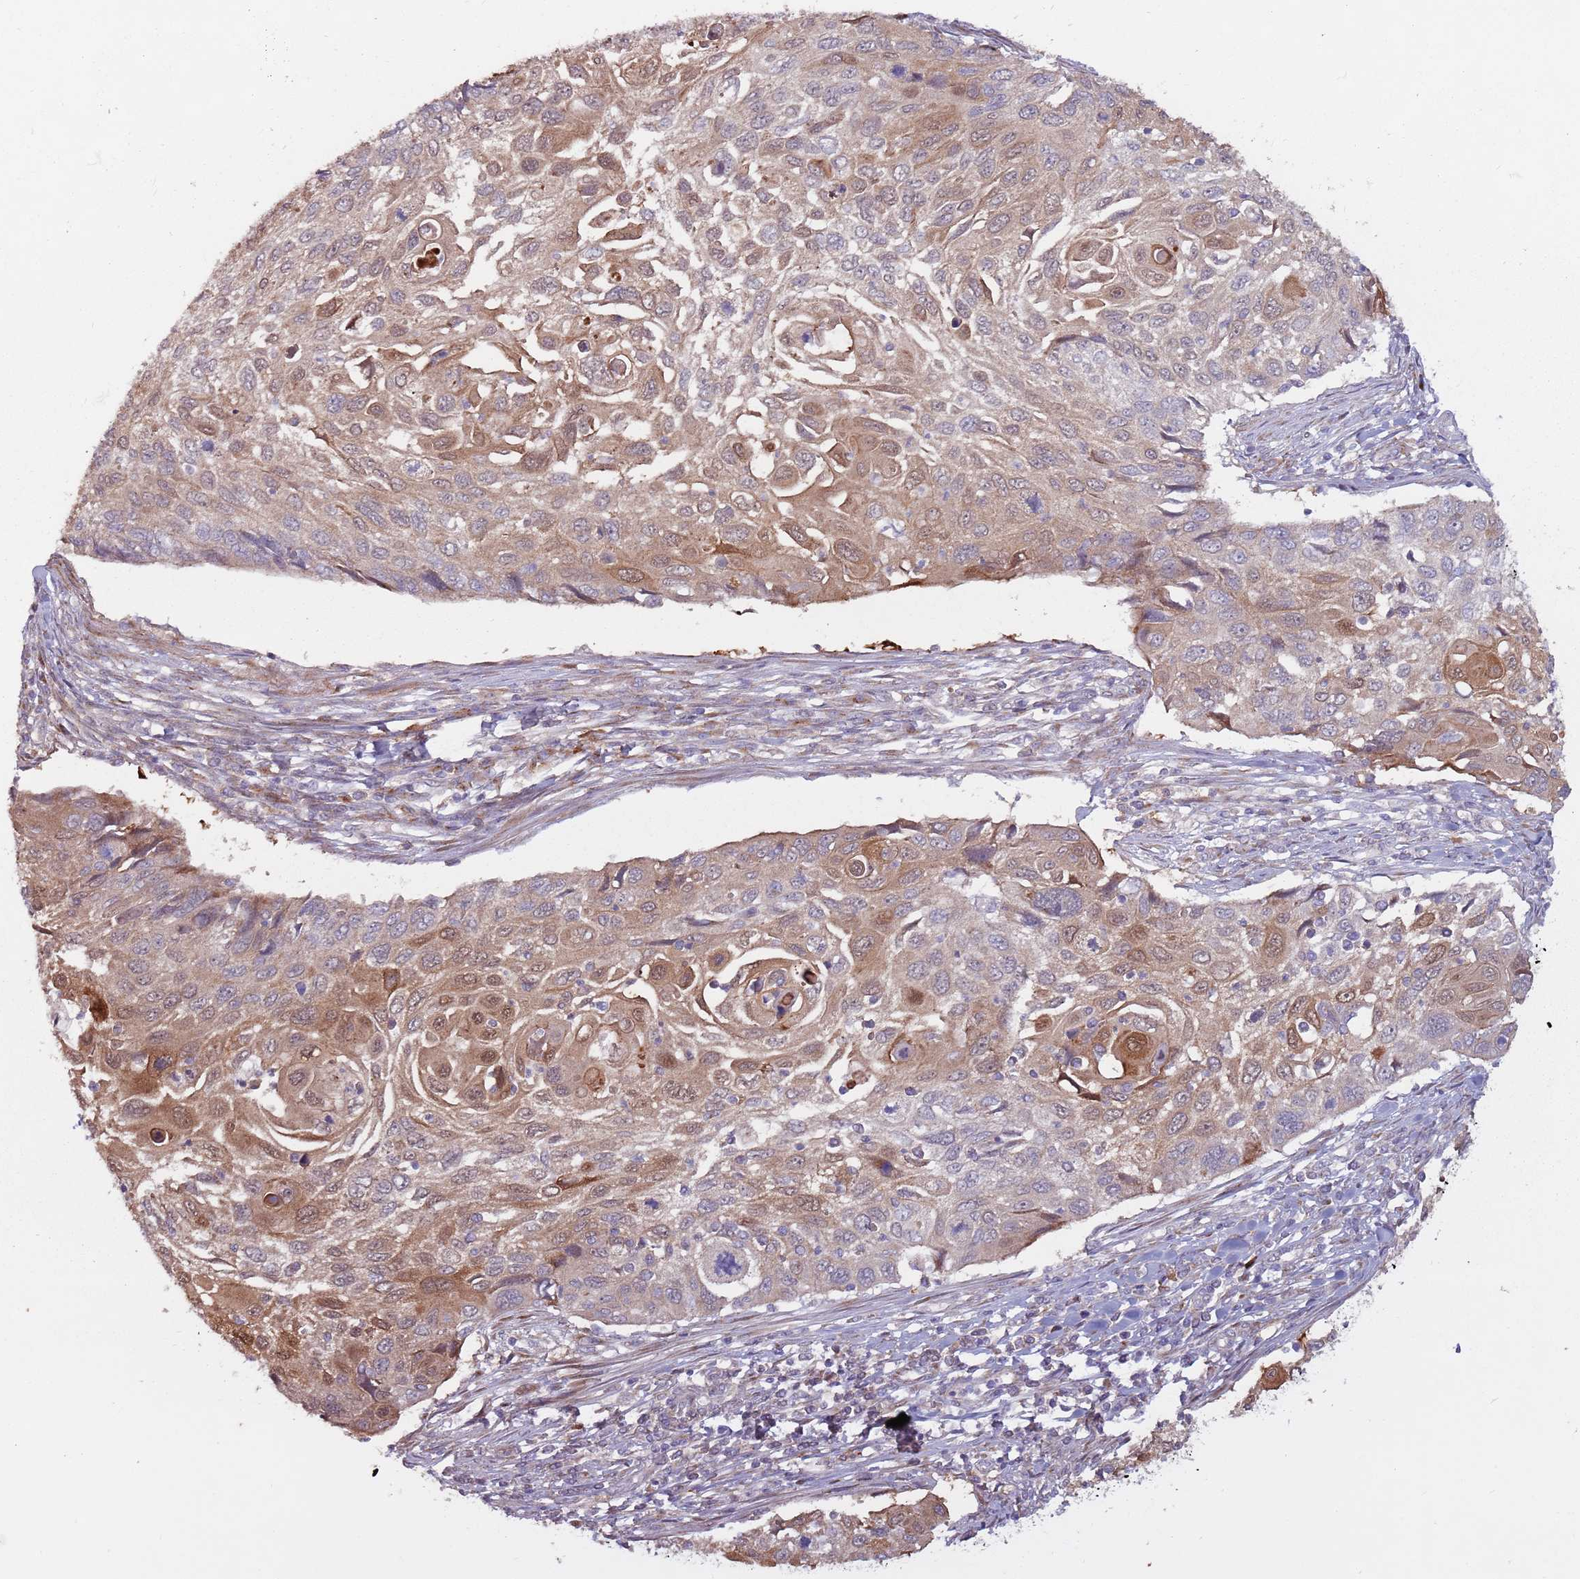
{"staining": {"intensity": "moderate", "quantity": "25%-75%", "location": "cytoplasmic/membranous,nuclear"}, "tissue": "cervical cancer", "cell_type": "Tumor cells", "image_type": "cancer", "snomed": [{"axis": "morphology", "description": "Squamous cell carcinoma, NOS"}, {"axis": "topography", "description": "Cervix"}], "caption": "Human cervical squamous cell carcinoma stained for a protein (brown) shows moderate cytoplasmic/membranous and nuclear positive expression in about 25%-75% of tumor cells.", "gene": "CCDC150", "patient": {"sex": "female", "age": 70}}